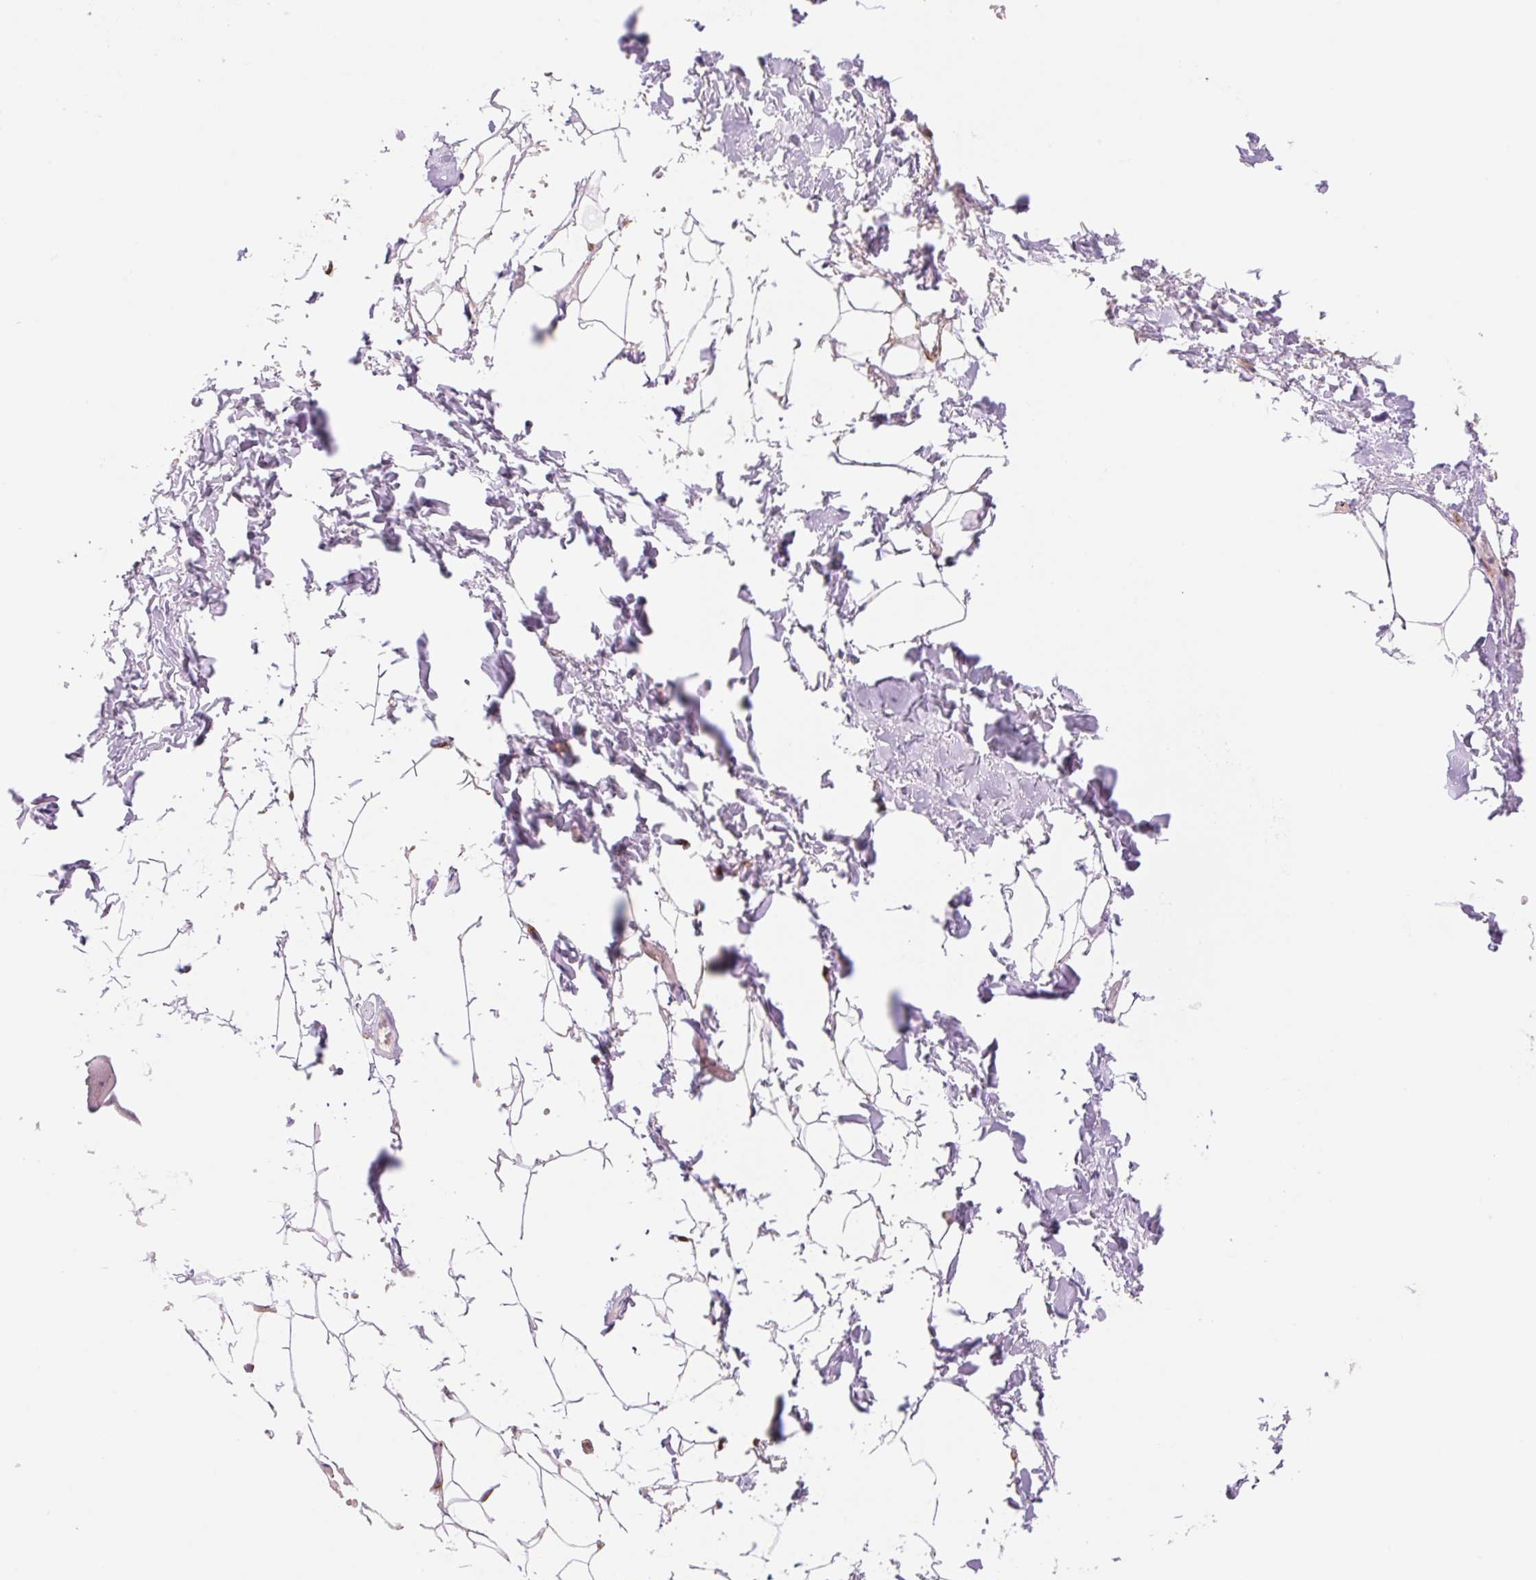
{"staining": {"intensity": "negative", "quantity": "none", "location": "none"}, "tissue": "adipose tissue", "cell_type": "Adipocytes", "image_type": "normal", "snomed": [{"axis": "morphology", "description": "Normal tissue, NOS"}, {"axis": "topography", "description": "Skin"}, {"axis": "topography", "description": "Peripheral nerve tissue"}], "caption": "This is an immunohistochemistry histopathology image of benign adipose tissue. There is no expression in adipocytes.", "gene": "HEBP1", "patient": {"sex": "female", "age": 56}}